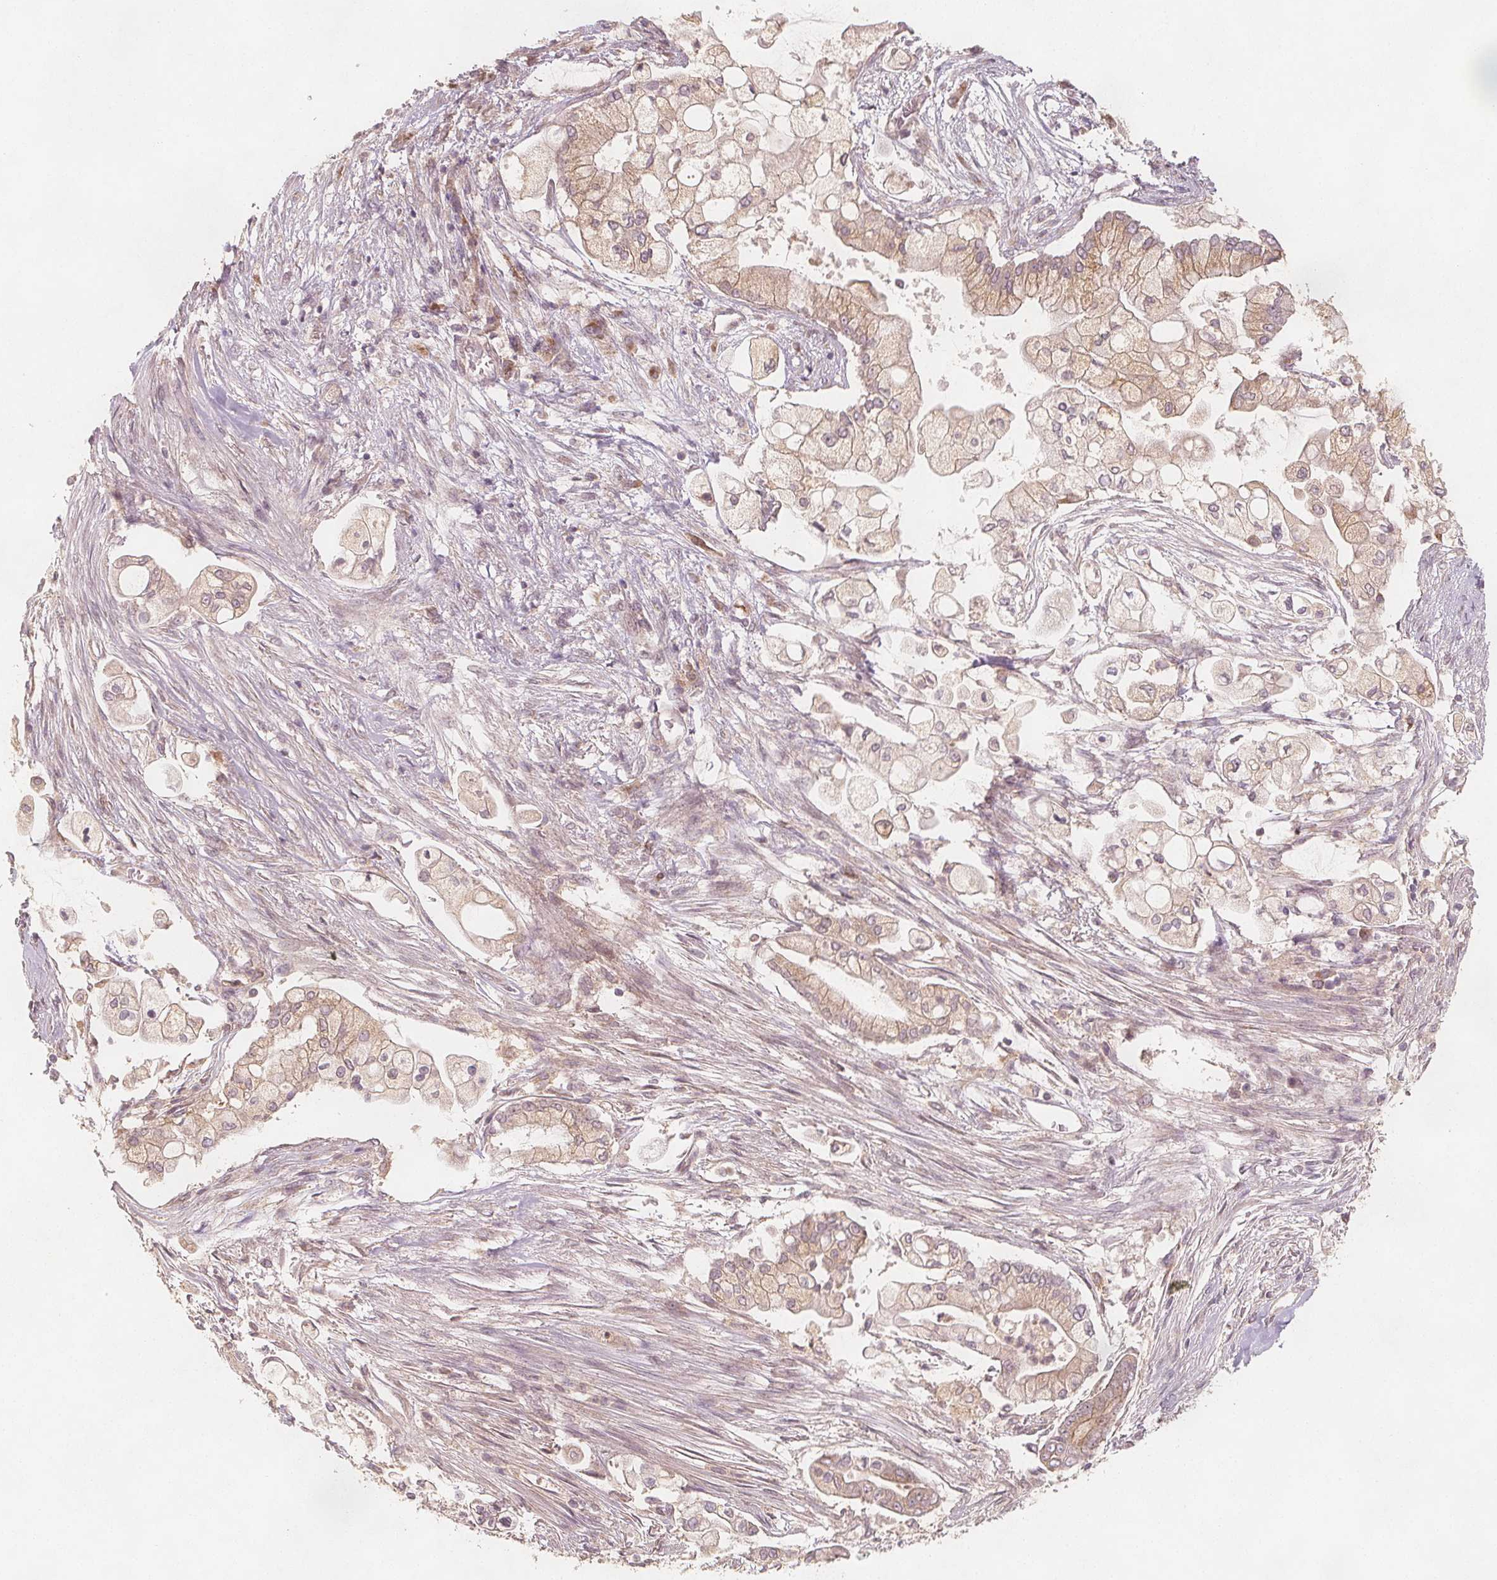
{"staining": {"intensity": "weak", "quantity": "<25%", "location": "cytoplasmic/membranous"}, "tissue": "pancreatic cancer", "cell_type": "Tumor cells", "image_type": "cancer", "snomed": [{"axis": "morphology", "description": "Adenocarcinoma, NOS"}, {"axis": "topography", "description": "Pancreas"}], "caption": "The micrograph shows no significant expression in tumor cells of pancreatic cancer (adenocarcinoma).", "gene": "NCSTN", "patient": {"sex": "female", "age": 69}}